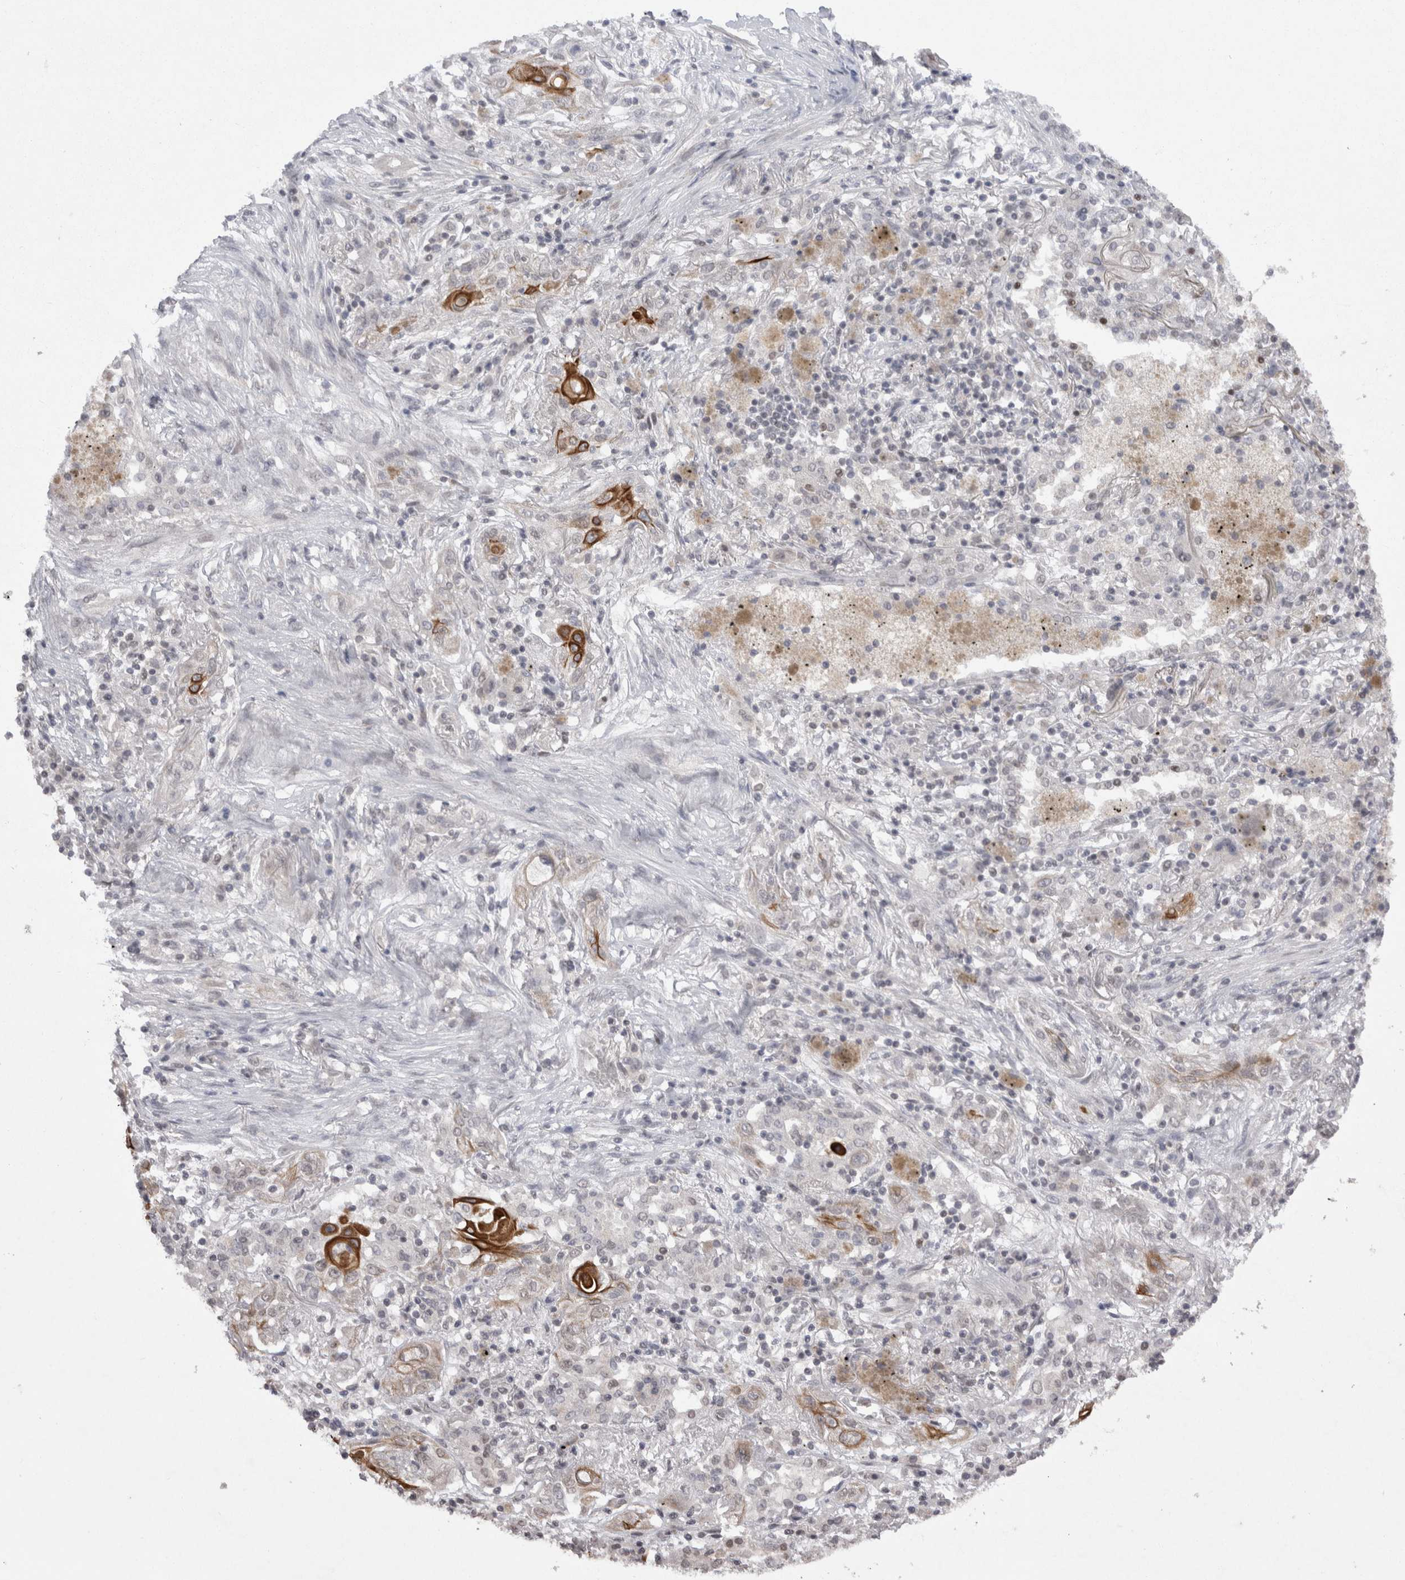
{"staining": {"intensity": "moderate", "quantity": "<25%", "location": "cytoplasmic/membranous"}, "tissue": "lung cancer", "cell_type": "Tumor cells", "image_type": "cancer", "snomed": [{"axis": "morphology", "description": "Squamous cell carcinoma, NOS"}, {"axis": "topography", "description": "Lung"}], "caption": "IHC of human lung squamous cell carcinoma reveals low levels of moderate cytoplasmic/membranous expression in approximately <25% of tumor cells.", "gene": "DDX4", "patient": {"sex": "female", "age": 47}}